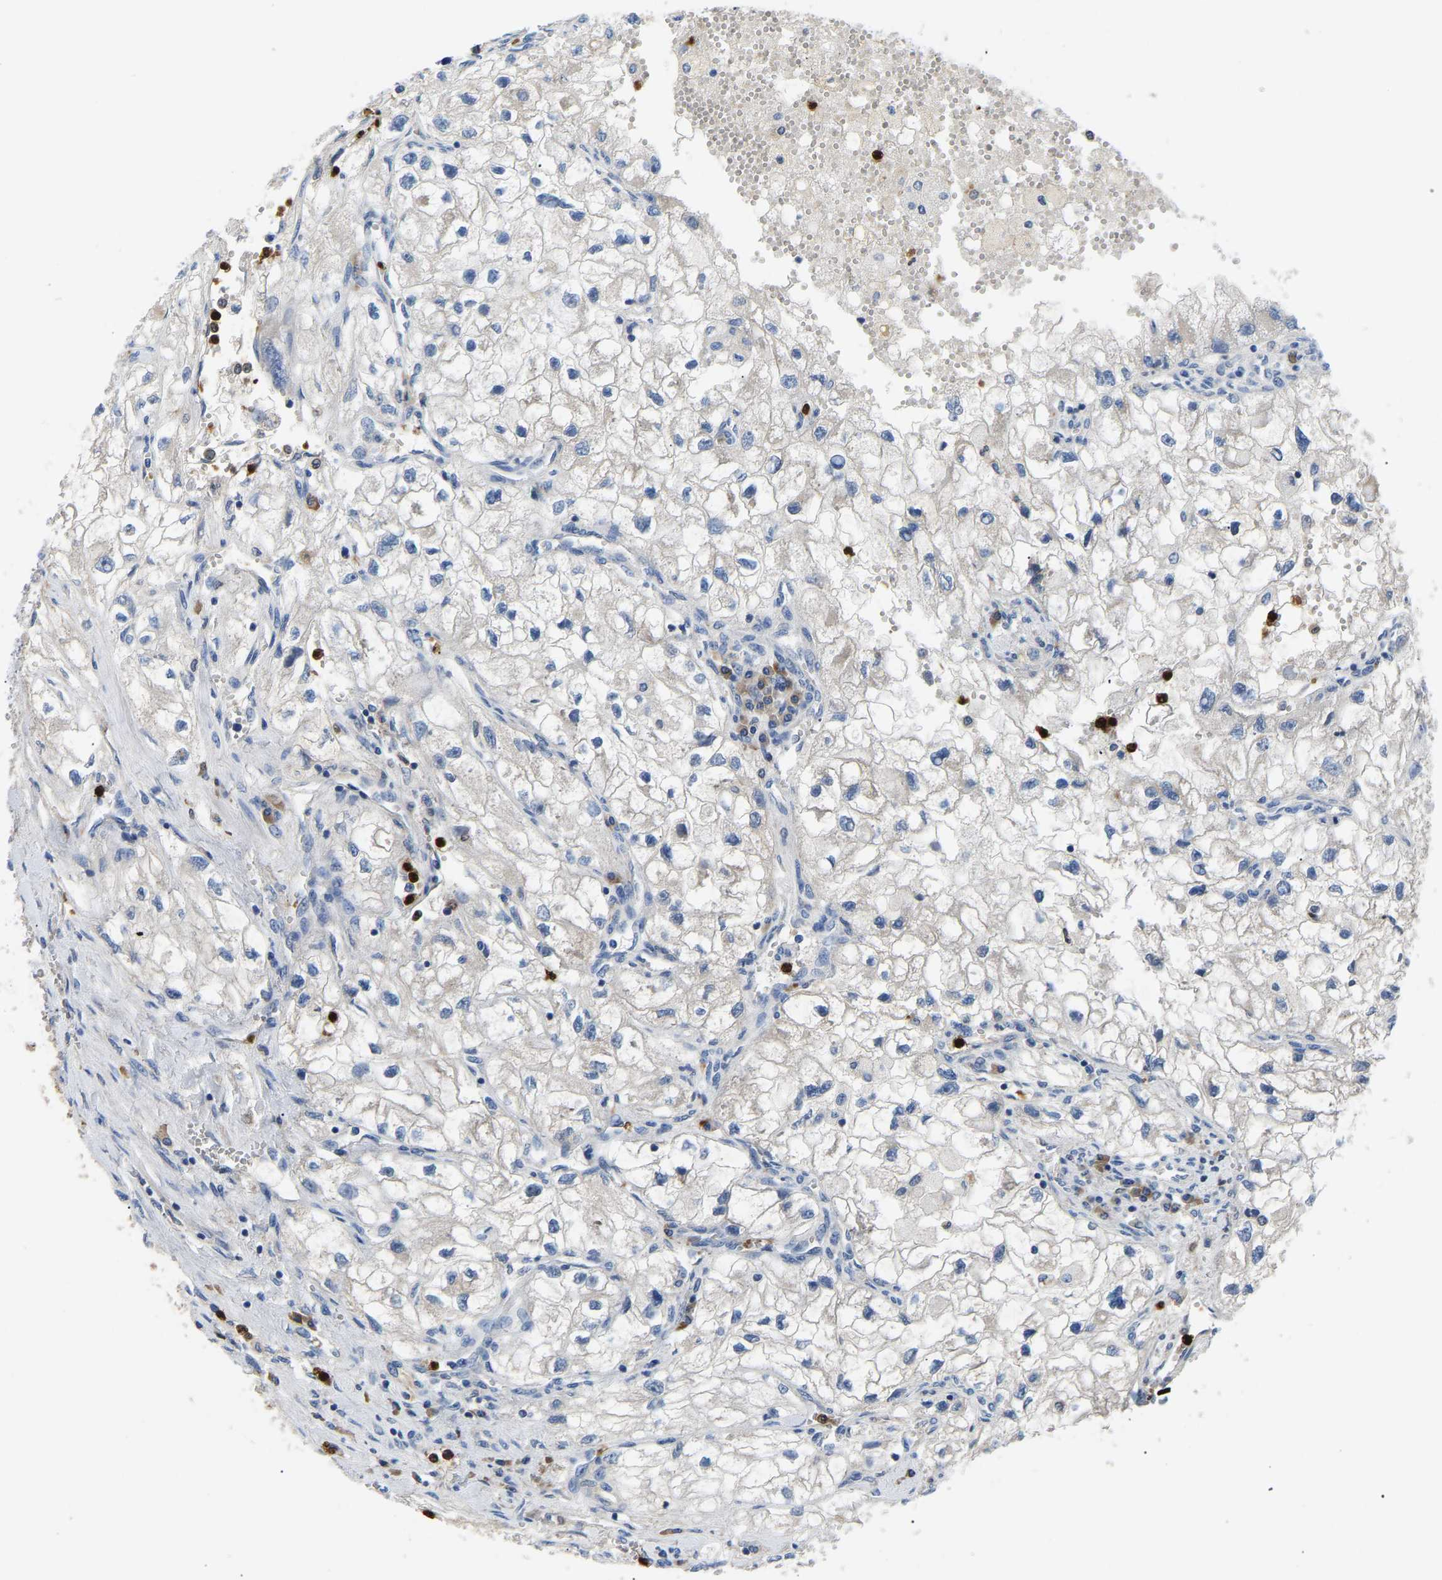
{"staining": {"intensity": "negative", "quantity": "none", "location": "none"}, "tissue": "renal cancer", "cell_type": "Tumor cells", "image_type": "cancer", "snomed": [{"axis": "morphology", "description": "Adenocarcinoma, NOS"}, {"axis": "topography", "description": "Kidney"}], "caption": "Renal cancer (adenocarcinoma) stained for a protein using IHC demonstrates no positivity tumor cells.", "gene": "TOR1B", "patient": {"sex": "female", "age": 70}}